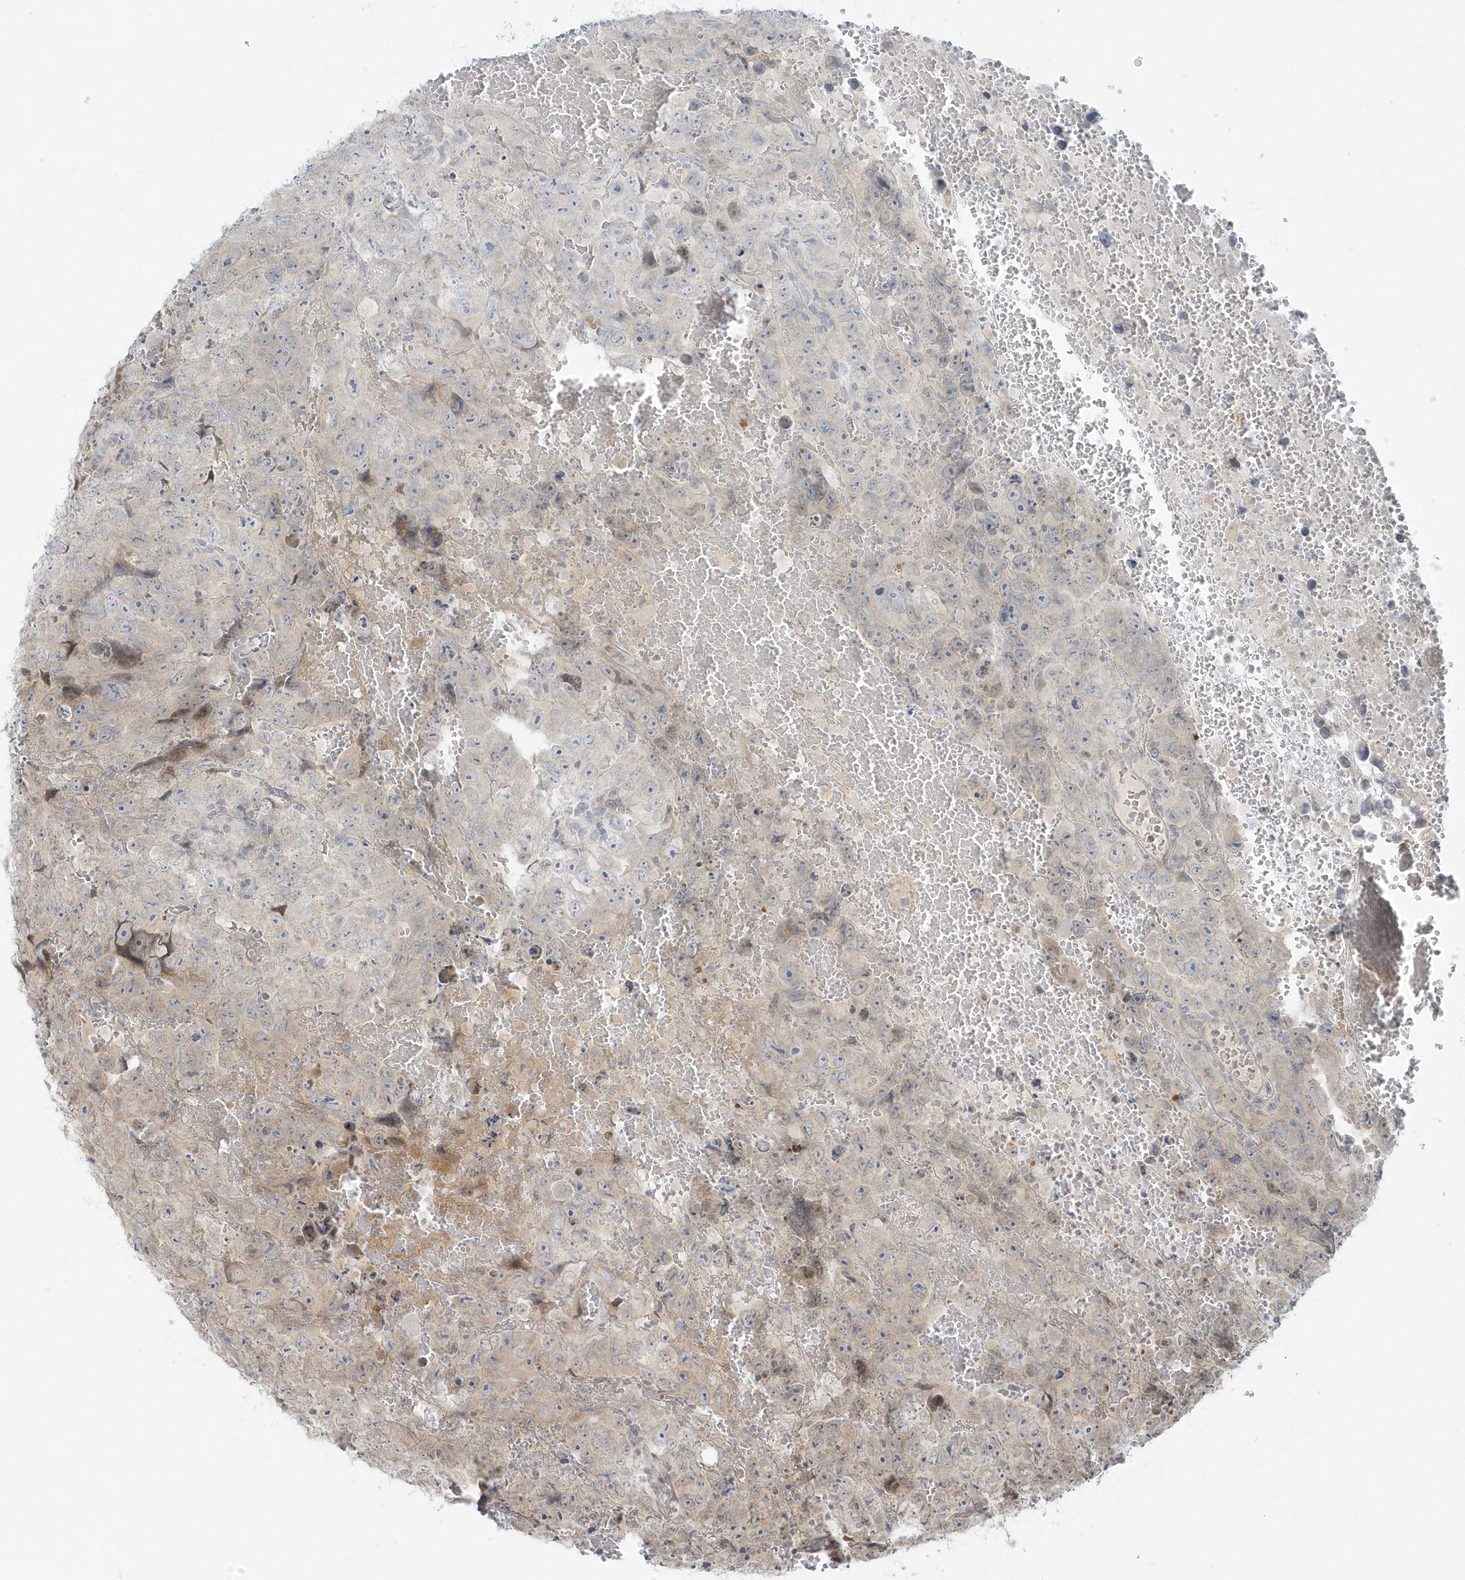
{"staining": {"intensity": "negative", "quantity": "none", "location": "none"}, "tissue": "testis cancer", "cell_type": "Tumor cells", "image_type": "cancer", "snomed": [{"axis": "morphology", "description": "Carcinoma, Embryonal, NOS"}, {"axis": "topography", "description": "Testis"}], "caption": "Tumor cells show no significant positivity in testis cancer (embryonal carcinoma).", "gene": "BLTP3A", "patient": {"sex": "male", "age": 45}}